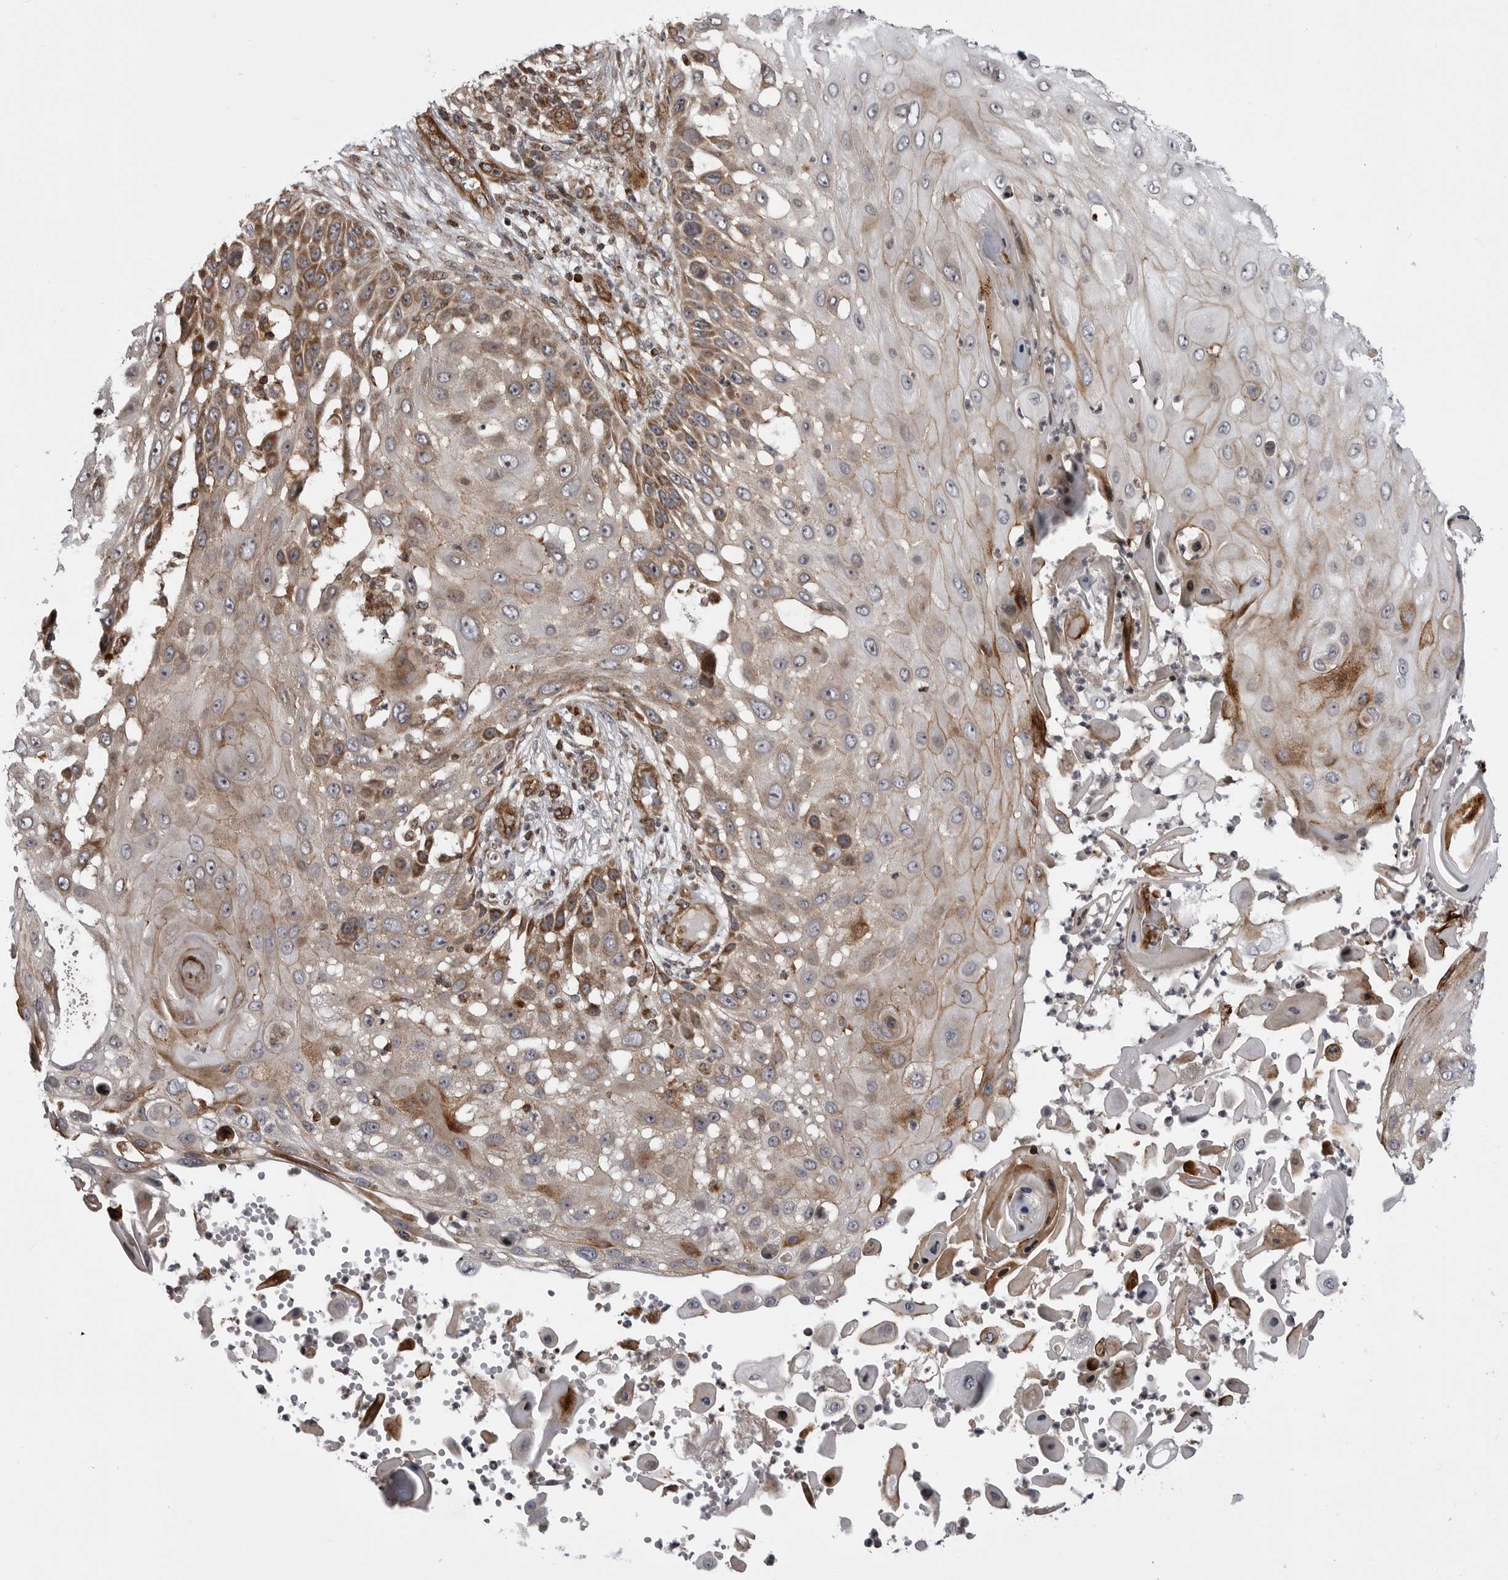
{"staining": {"intensity": "moderate", "quantity": "<25%", "location": "cytoplasmic/membranous"}, "tissue": "skin cancer", "cell_type": "Tumor cells", "image_type": "cancer", "snomed": [{"axis": "morphology", "description": "Squamous cell carcinoma, NOS"}, {"axis": "topography", "description": "Skin"}], "caption": "This image displays skin cancer stained with immunohistochemistry to label a protein in brown. The cytoplasmic/membranous of tumor cells show moderate positivity for the protein. Nuclei are counter-stained blue.", "gene": "ABL1", "patient": {"sex": "female", "age": 44}}